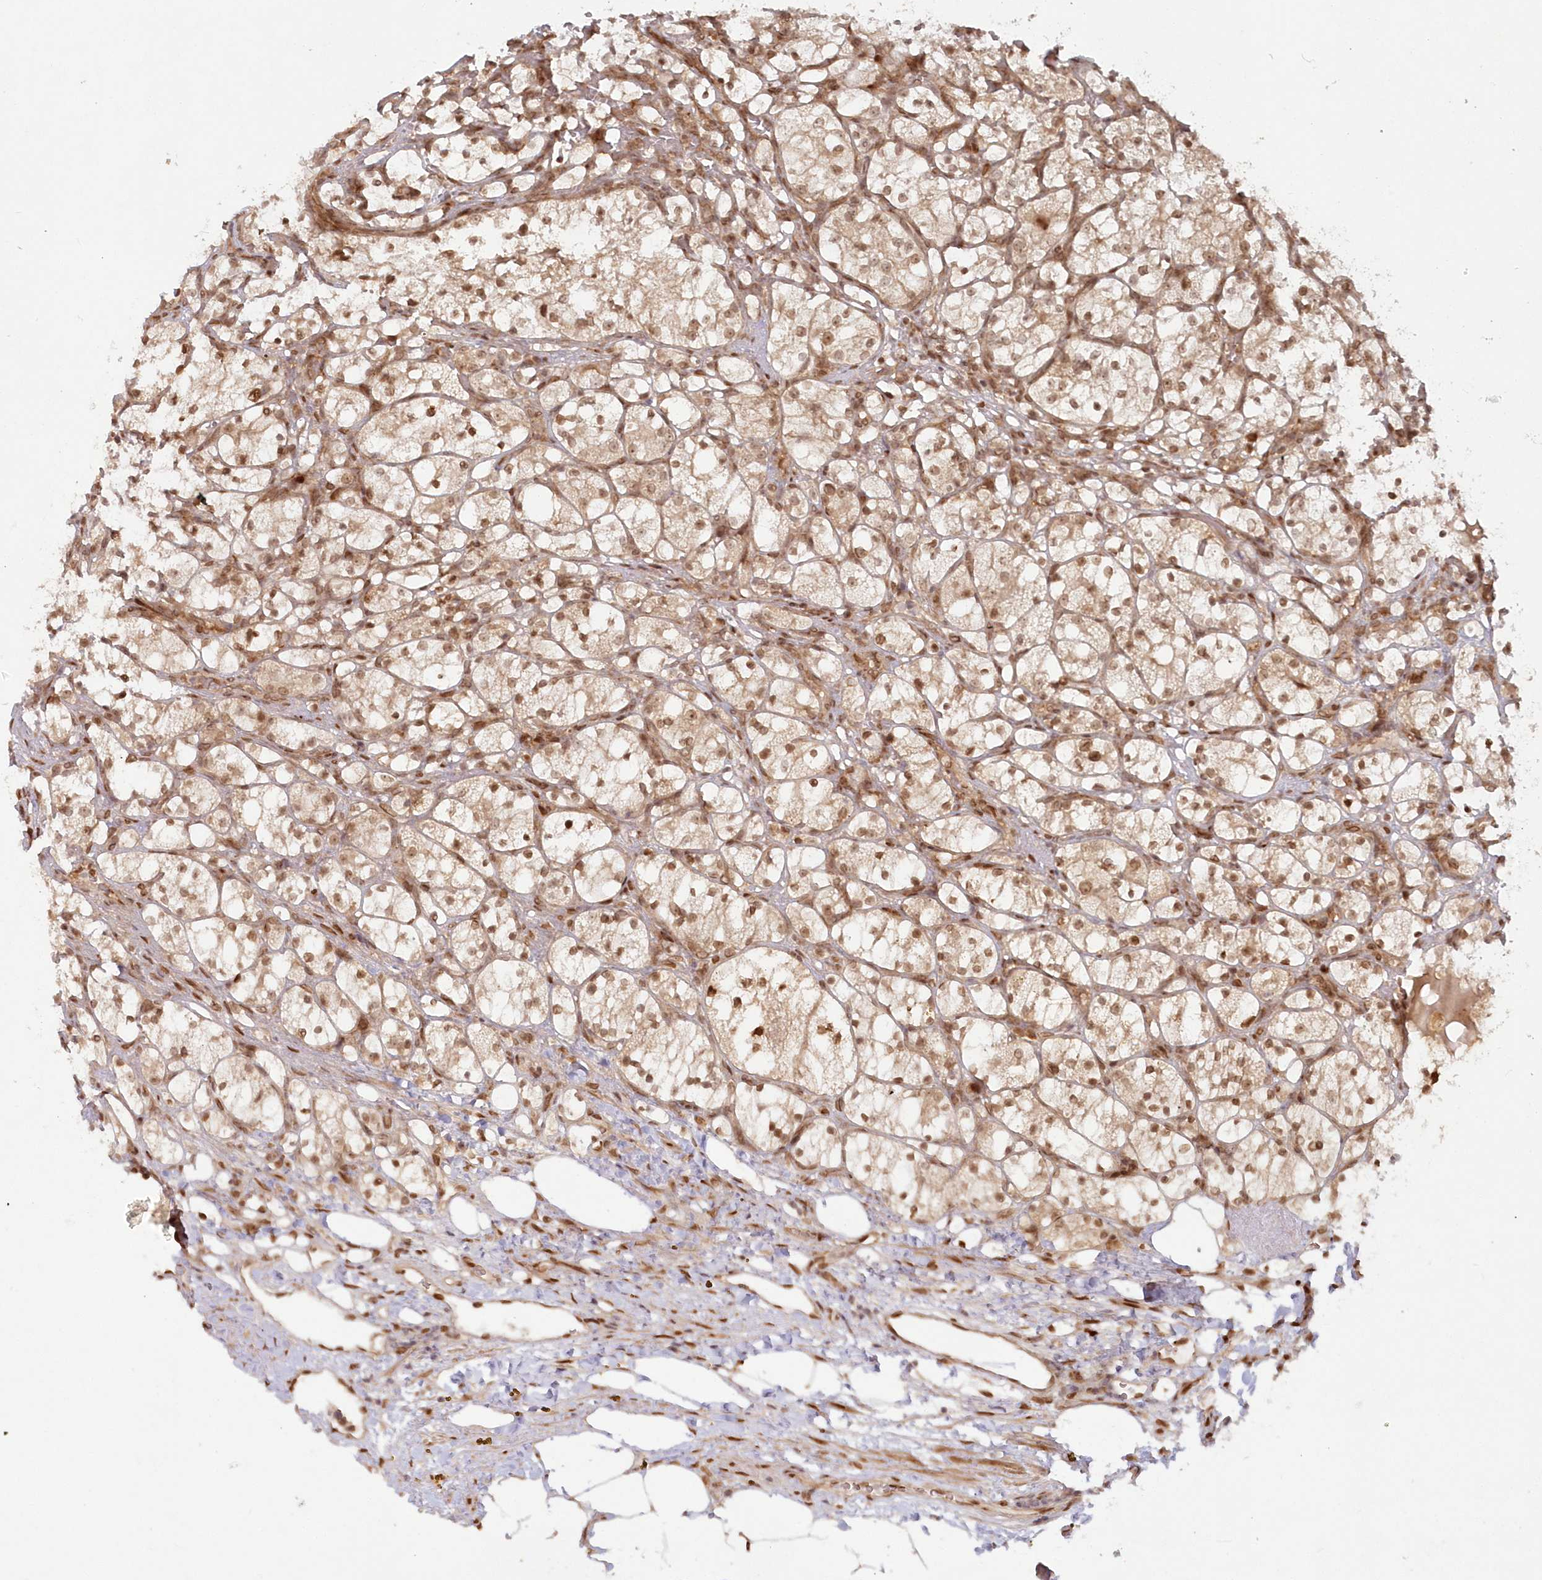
{"staining": {"intensity": "moderate", "quantity": ">75%", "location": "cytoplasmic/membranous,nuclear"}, "tissue": "renal cancer", "cell_type": "Tumor cells", "image_type": "cancer", "snomed": [{"axis": "morphology", "description": "Adenocarcinoma, NOS"}, {"axis": "topography", "description": "Kidney"}], "caption": "Immunohistochemistry (IHC) micrograph of renal cancer (adenocarcinoma) stained for a protein (brown), which displays medium levels of moderate cytoplasmic/membranous and nuclear expression in approximately >75% of tumor cells.", "gene": "TOGARAM2", "patient": {"sex": "female", "age": 69}}